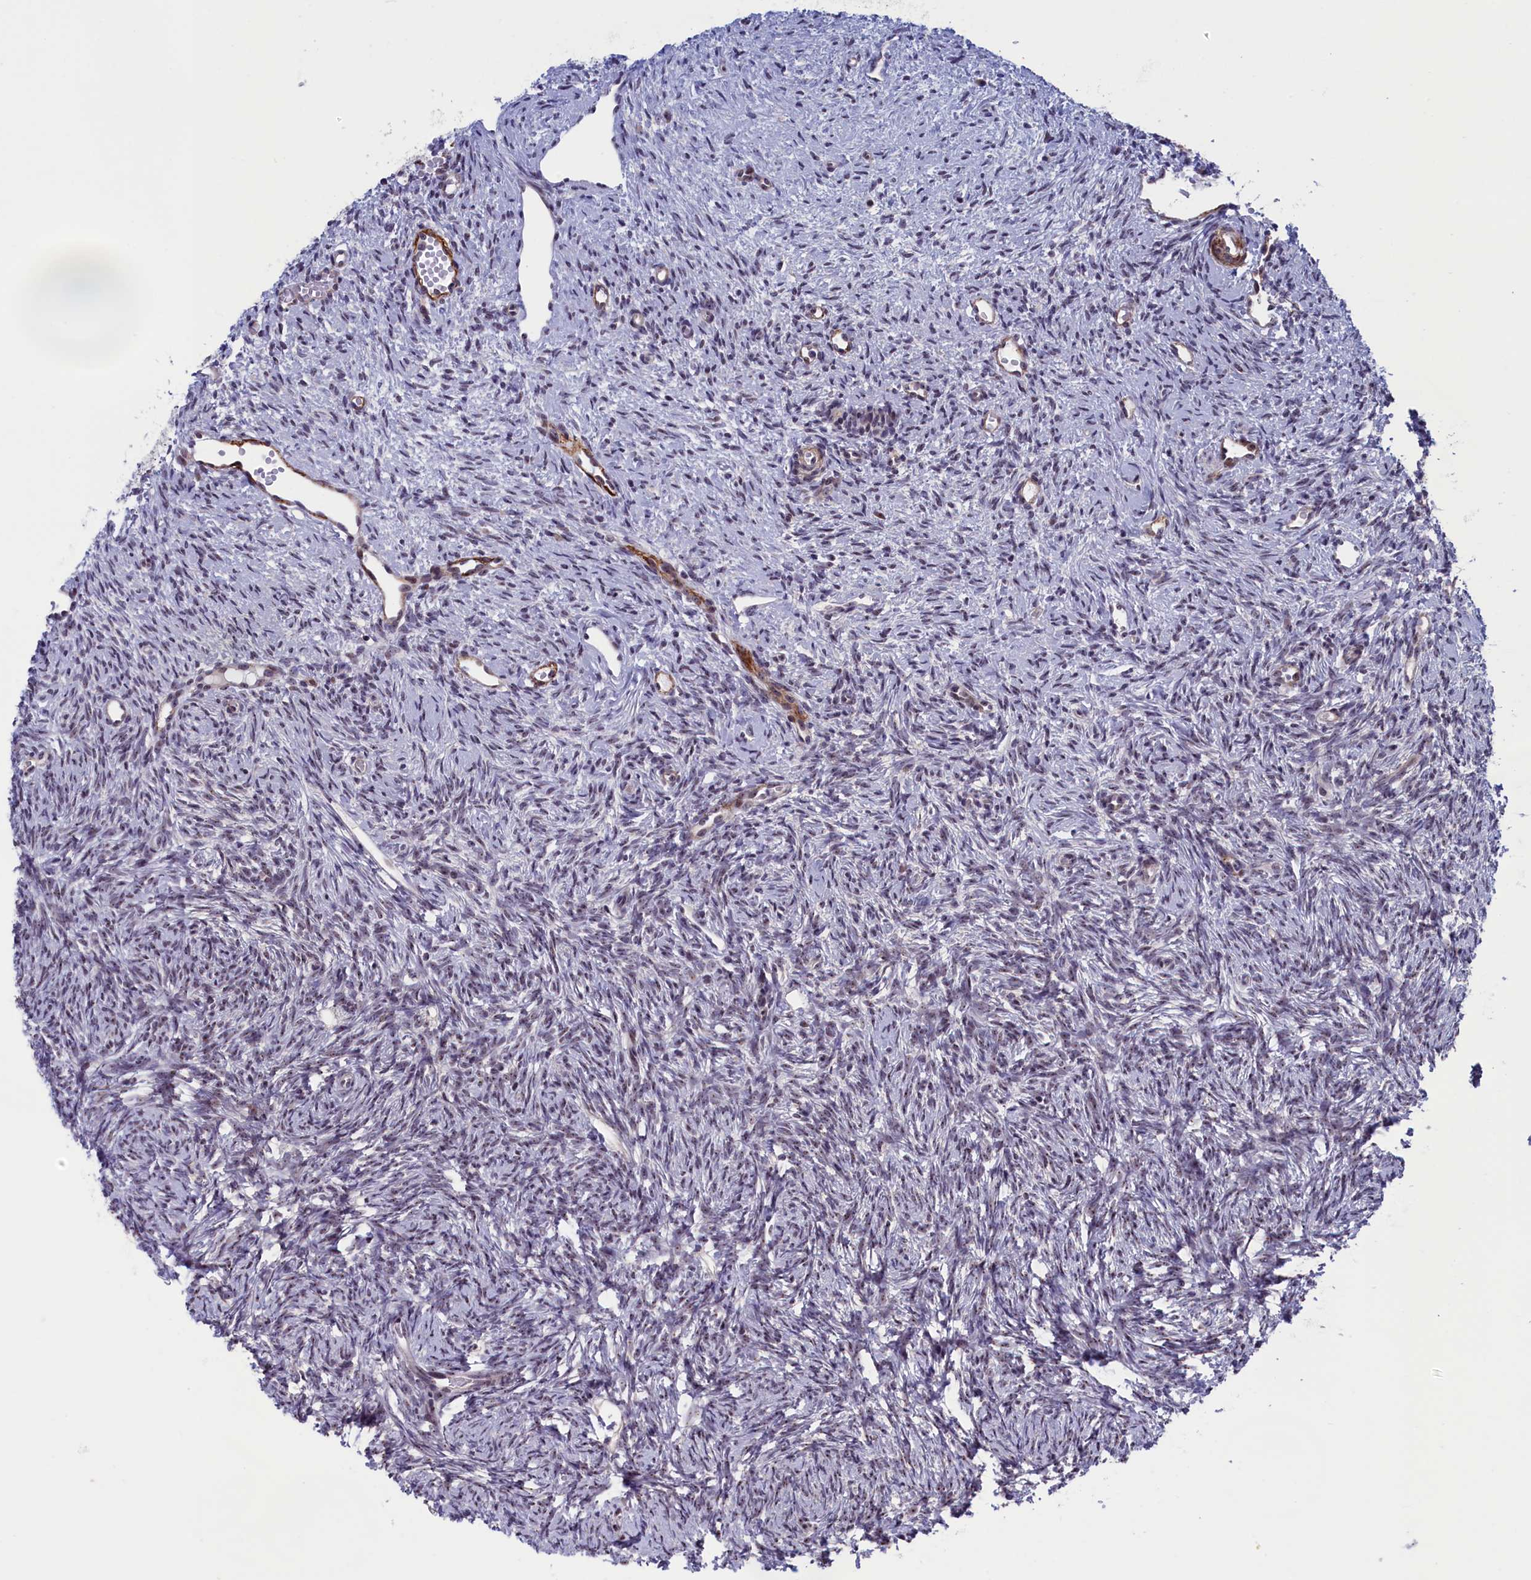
{"staining": {"intensity": "moderate", "quantity": "25%-75%", "location": "cytoplasmic/membranous"}, "tissue": "ovary", "cell_type": "Follicle cells", "image_type": "normal", "snomed": [{"axis": "morphology", "description": "Normal tissue, NOS"}, {"axis": "topography", "description": "Ovary"}], "caption": "Approximately 25%-75% of follicle cells in normal human ovary demonstrate moderate cytoplasmic/membranous protein staining as visualized by brown immunohistochemical staining.", "gene": "PPAN", "patient": {"sex": "female", "age": 51}}